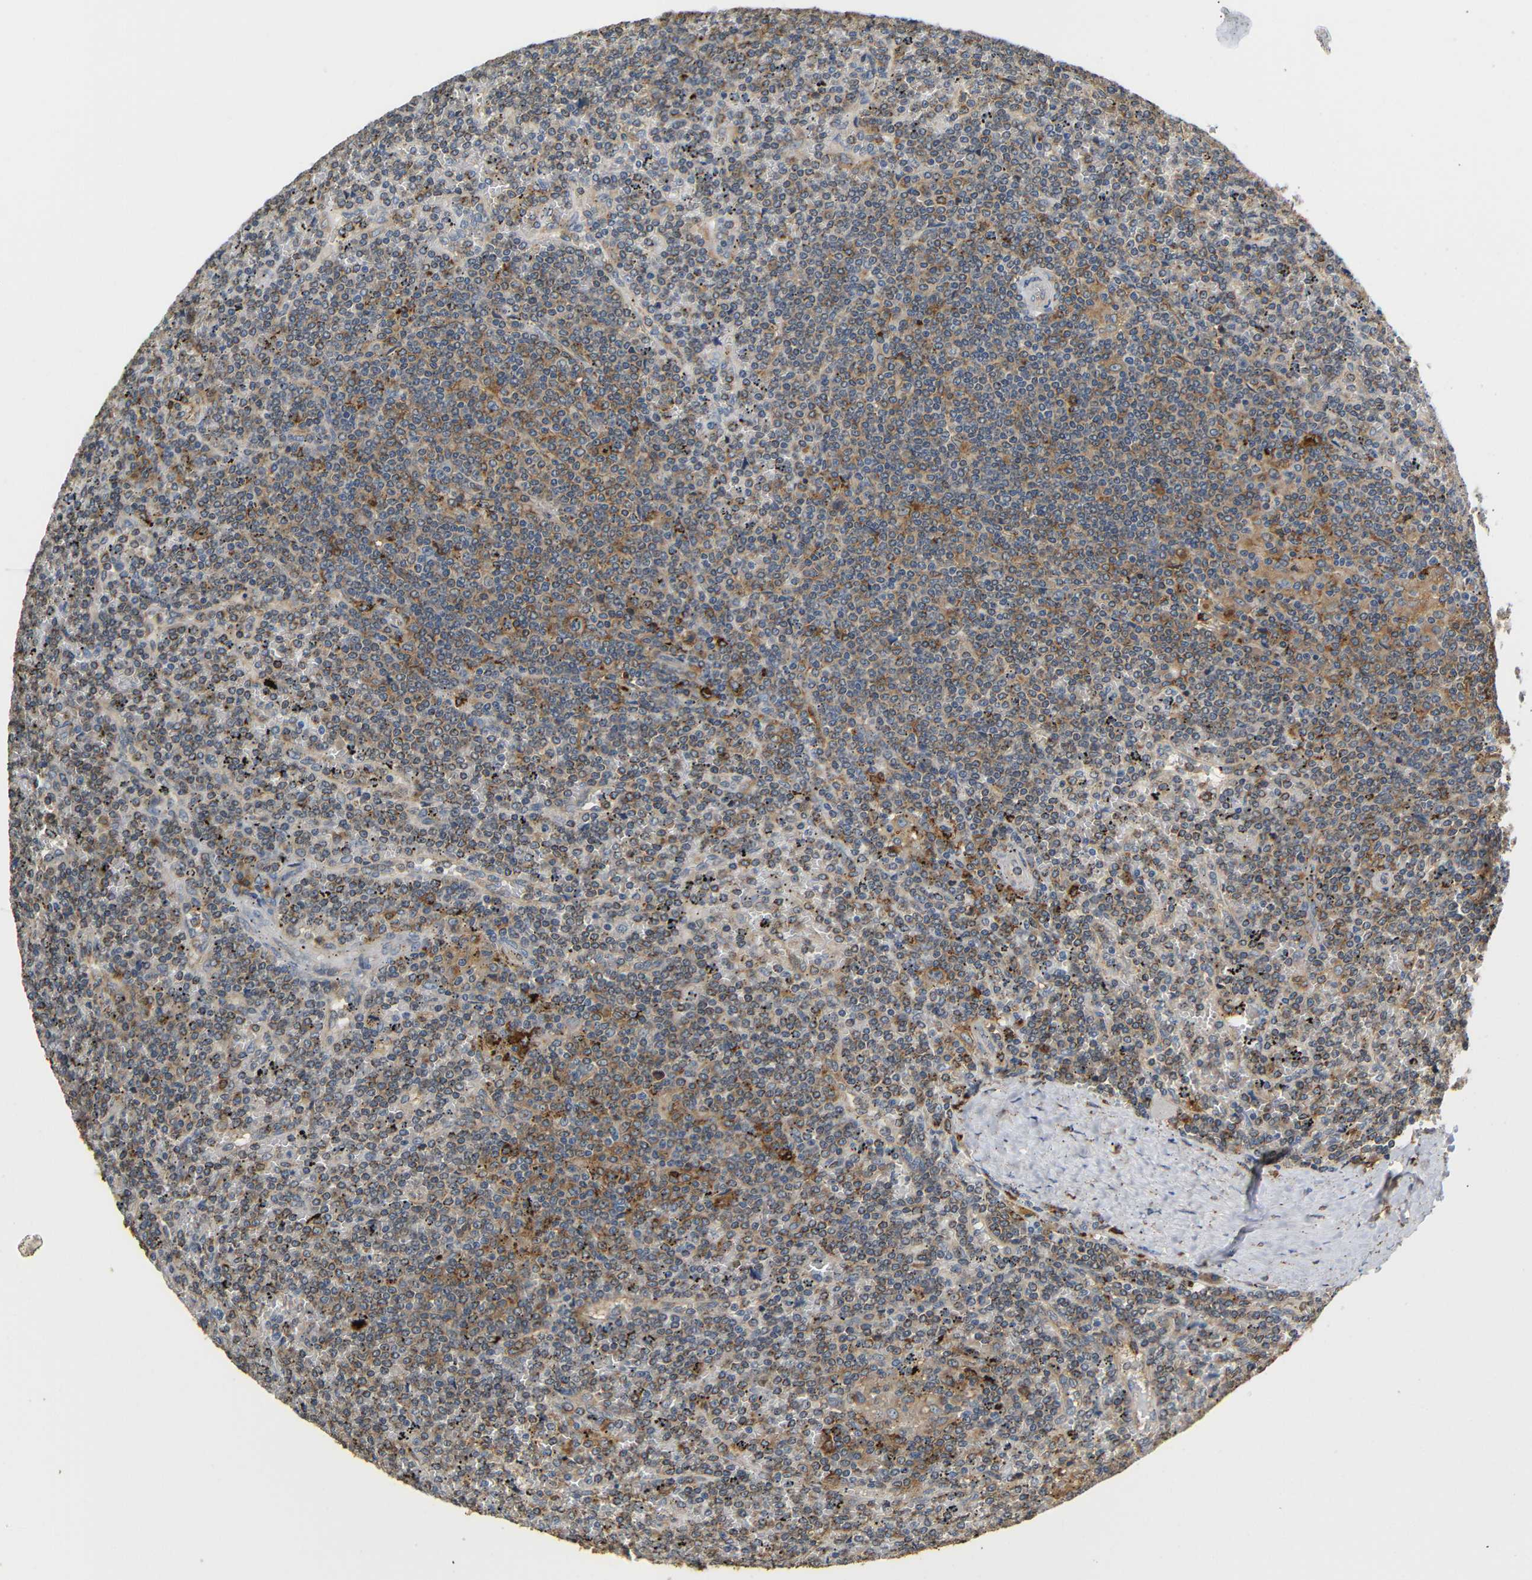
{"staining": {"intensity": "moderate", "quantity": ">75%", "location": "cytoplasmic/membranous"}, "tissue": "lymphoma", "cell_type": "Tumor cells", "image_type": "cancer", "snomed": [{"axis": "morphology", "description": "Malignant lymphoma, non-Hodgkin's type, Low grade"}, {"axis": "topography", "description": "Spleen"}], "caption": "Moderate cytoplasmic/membranous staining is present in approximately >75% of tumor cells in malignant lymphoma, non-Hodgkin's type (low-grade). (DAB (3,3'-diaminobenzidine) IHC, brown staining for protein, blue staining for nuclei).", "gene": "HLA-DQB1", "patient": {"sex": "female", "age": 19}}